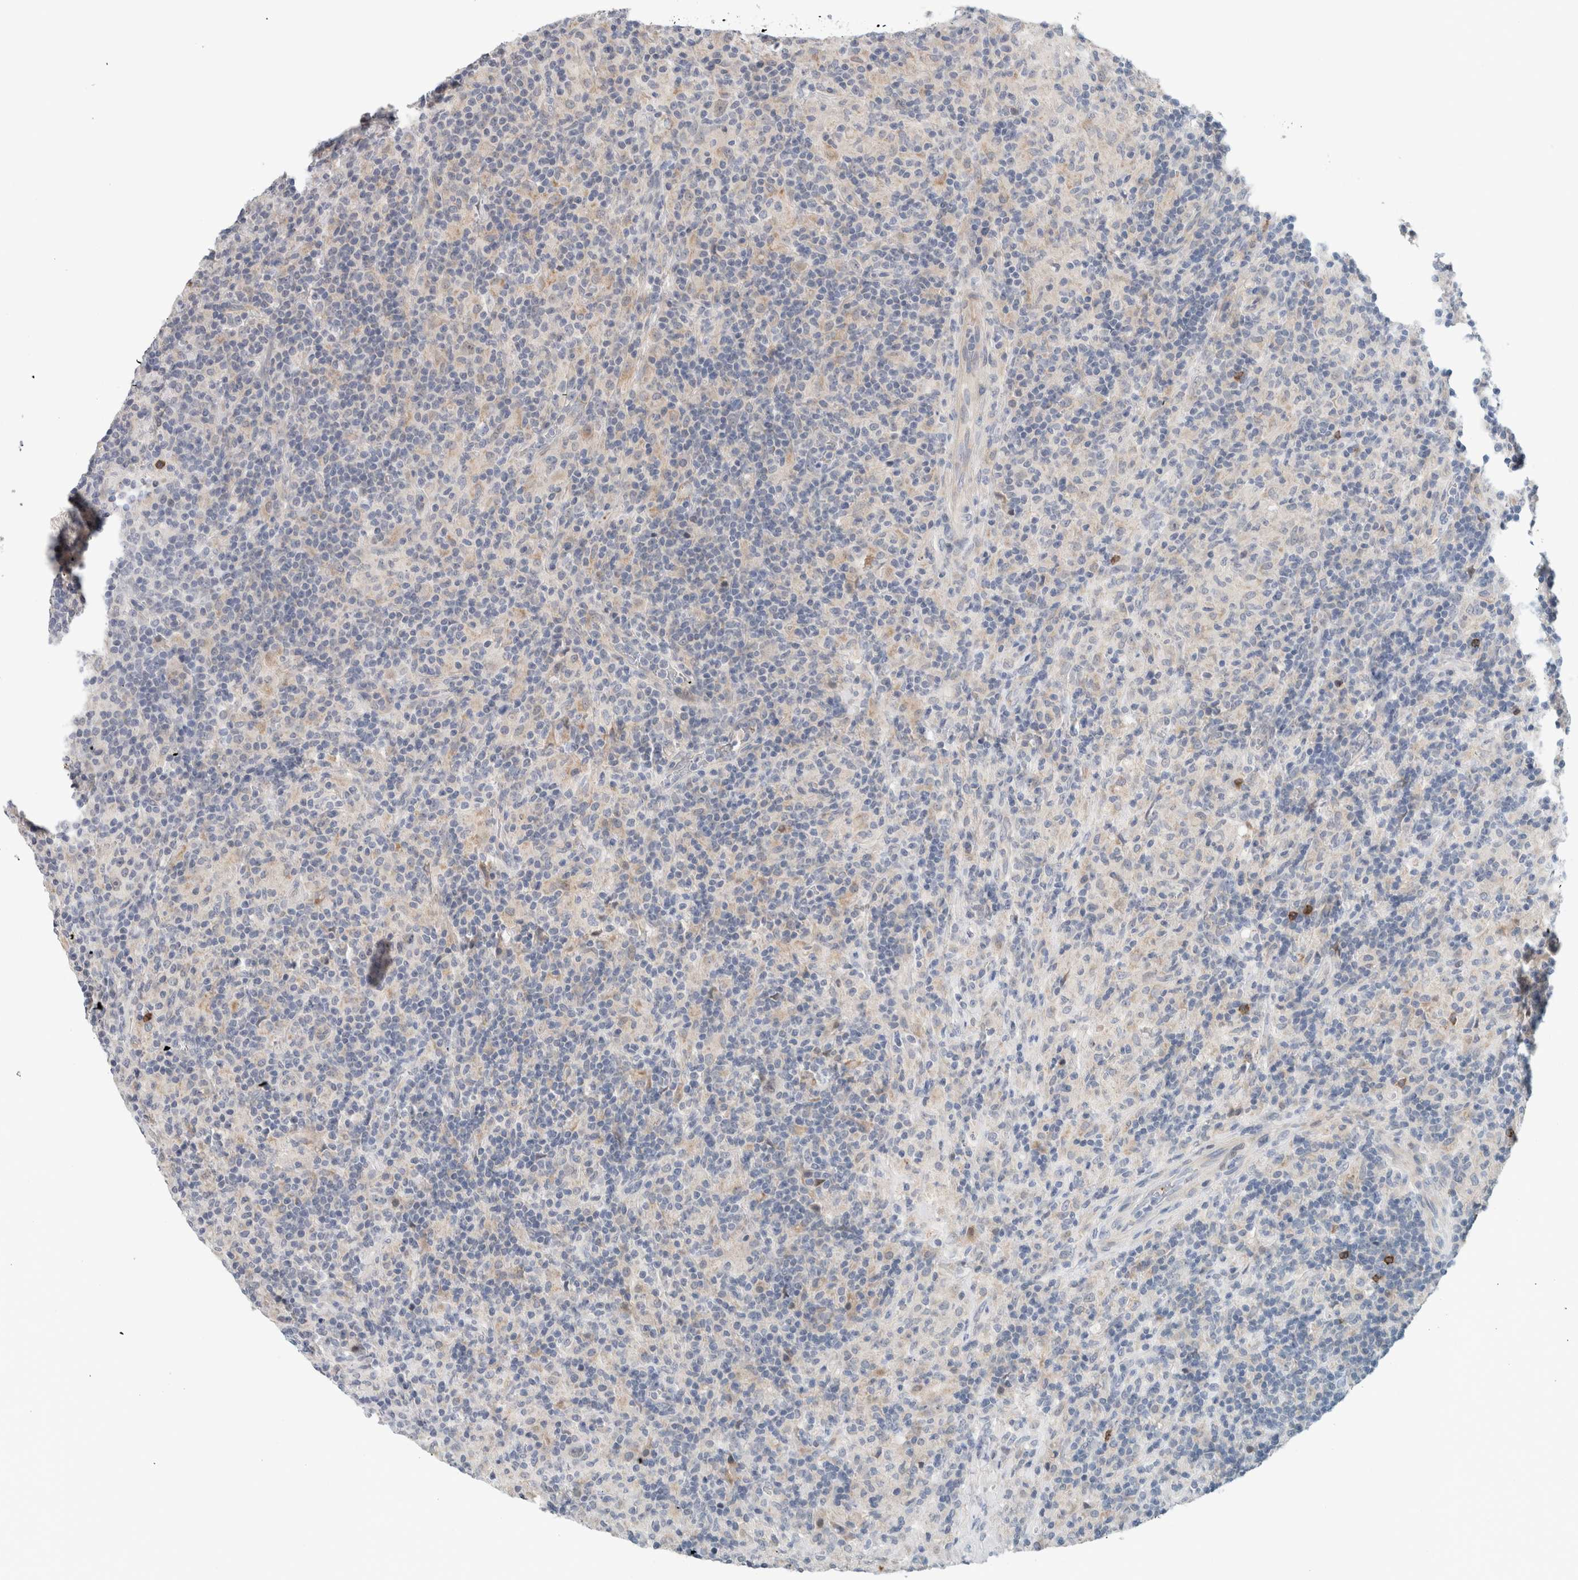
{"staining": {"intensity": "negative", "quantity": "none", "location": "none"}, "tissue": "lymphoma", "cell_type": "Tumor cells", "image_type": "cancer", "snomed": [{"axis": "morphology", "description": "Hodgkin's disease, NOS"}, {"axis": "topography", "description": "Lymph node"}], "caption": "This is an immunohistochemistry photomicrograph of lymphoma. There is no expression in tumor cells.", "gene": "CRAT", "patient": {"sex": "male", "age": 70}}